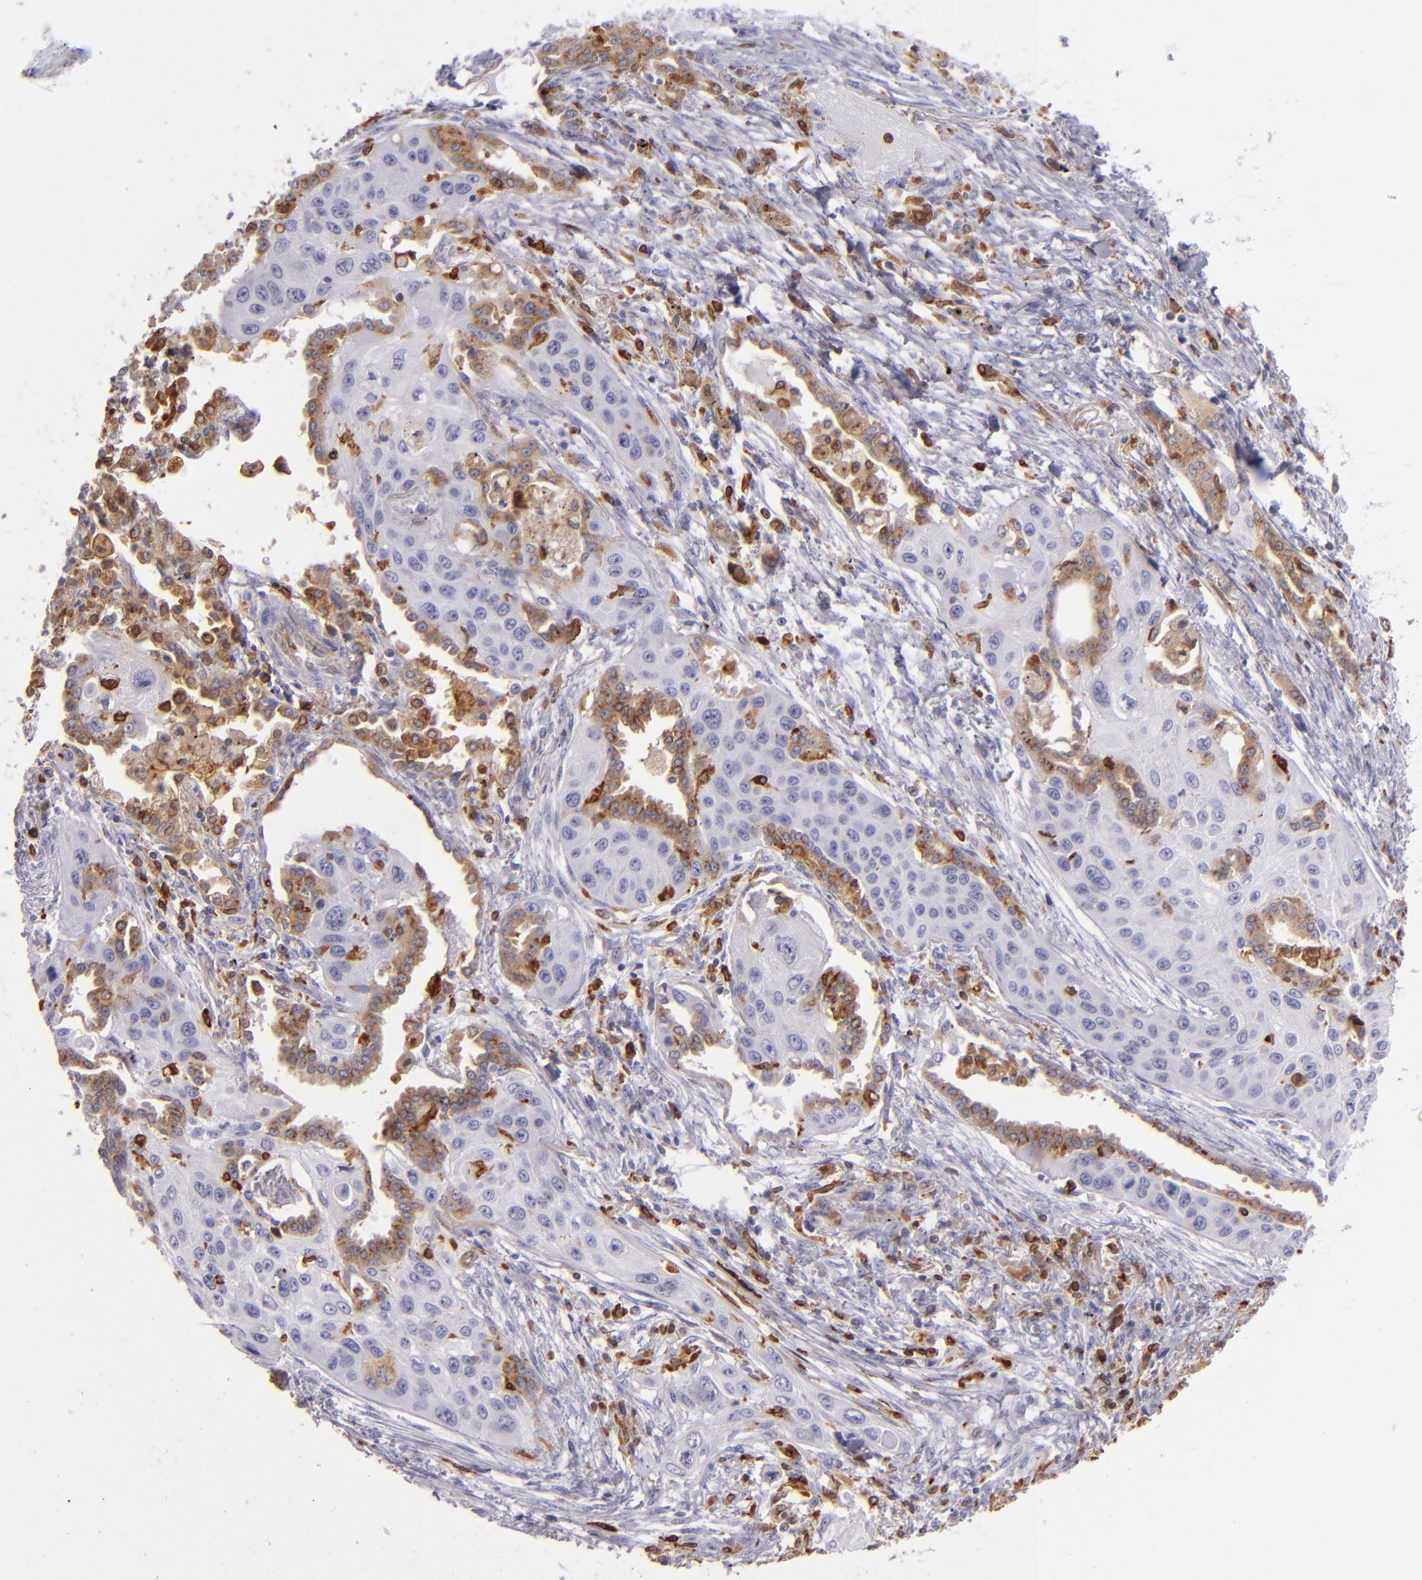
{"staining": {"intensity": "moderate", "quantity": "25%-75%", "location": "cytoplasmic/membranous"}, "tissue": "lung cancer", "cell_type": "Tumor cells", "image_type": "cancer", "snomed": [{"axis": "morphology", "description": "Squamous cell carcinoma, NOS"}, {"axis": "topography", "description": "Lung"}], "caption": "Approximately 25%-75% of tumor cells in lung squamous cell carcinoma exhibit moderate cytoplasmic/membranous protein staining as visualized by brown immunohistochemical staining.", "gene": "CD74", "patient": {"sex": "male", "age": 71}}